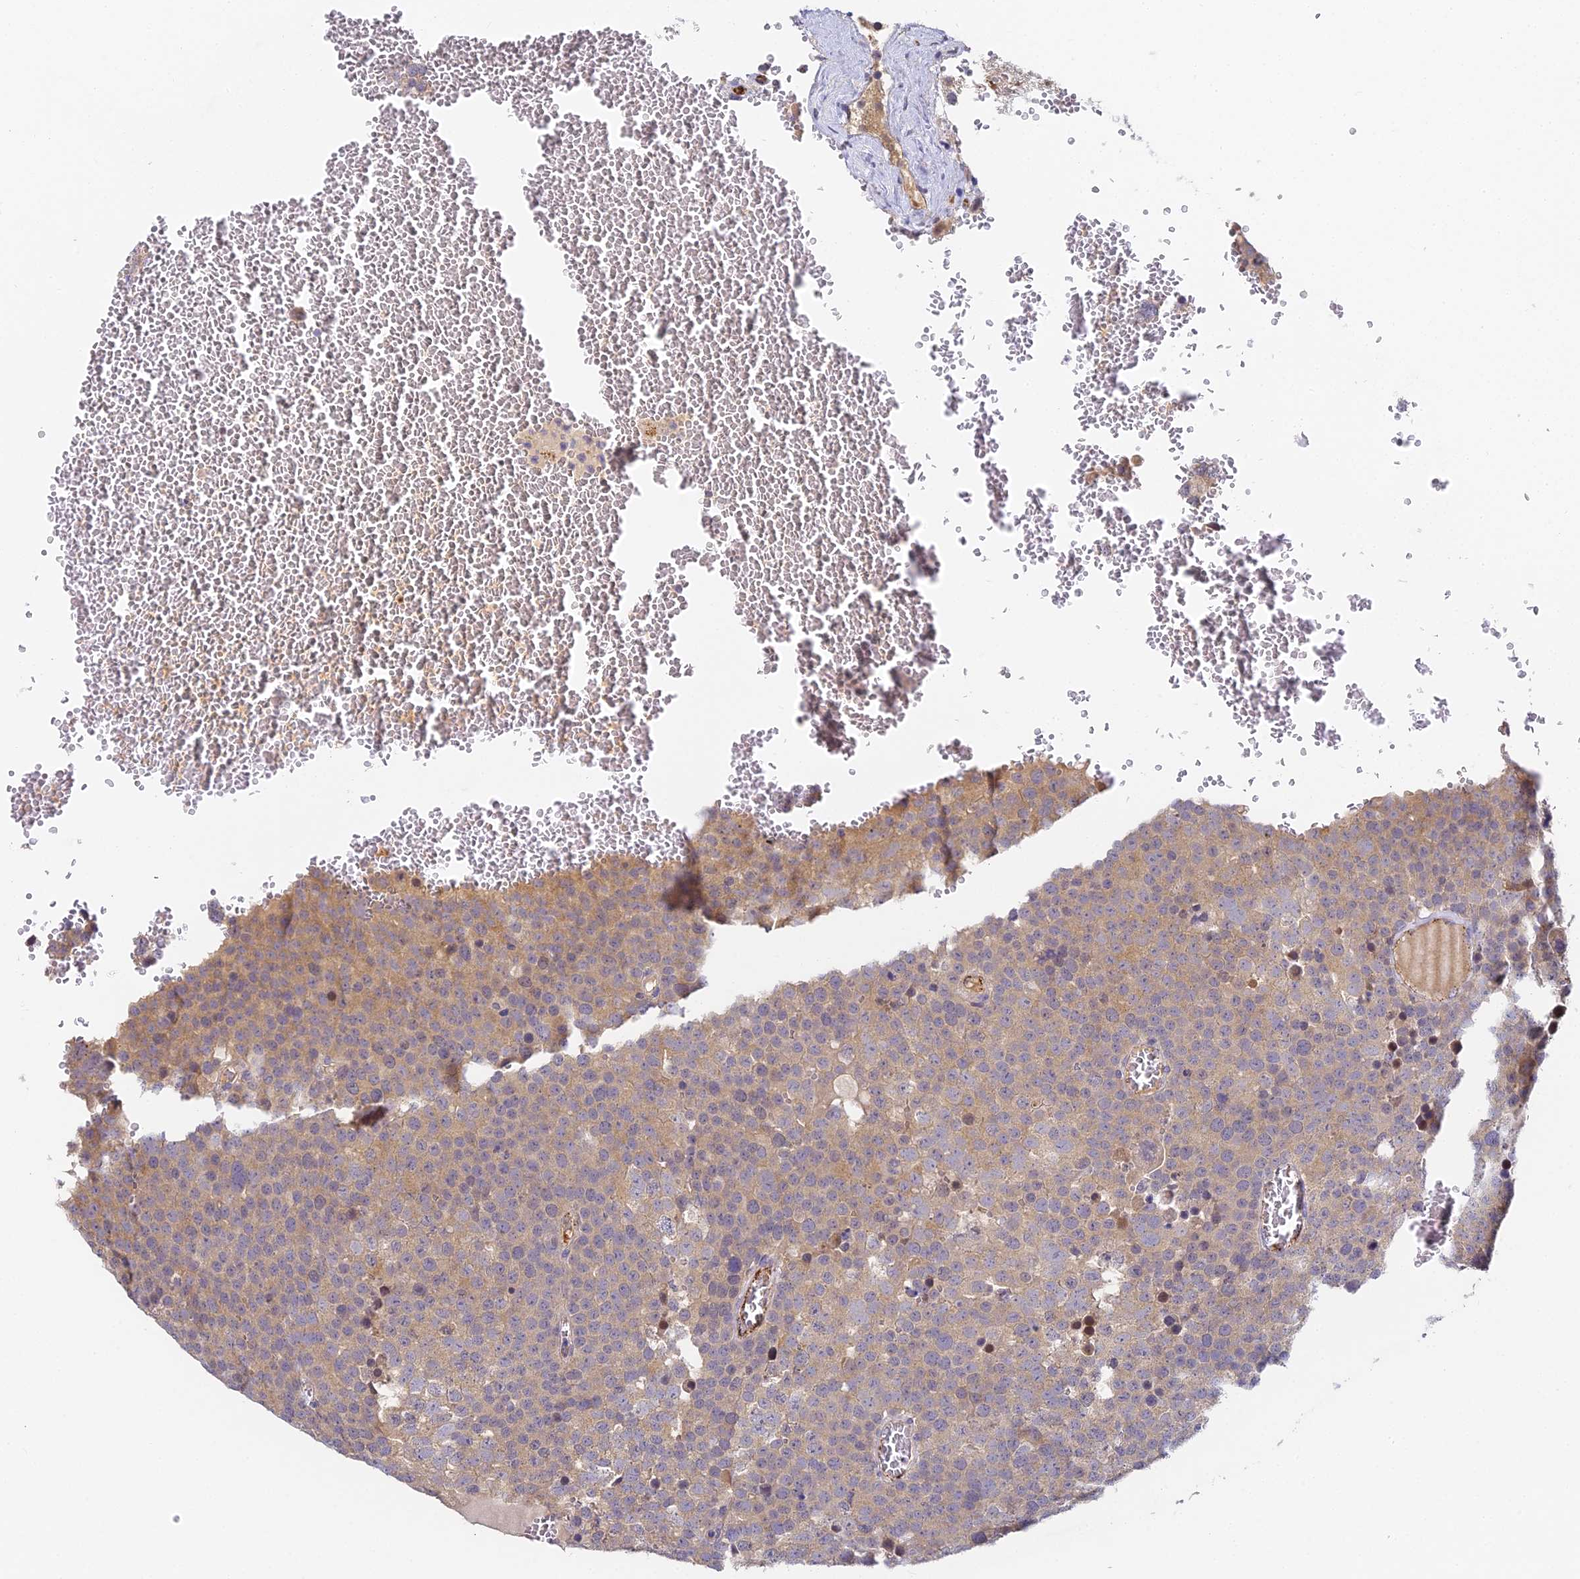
{"staining": {"intensity": "weak", "quantity": "25%-75%", "location": "cytoplasmic/membranous"}, "tissue": "testis cancer", "cell_type": "Tumor cells", "image_type": "cancer", "snomed": [{"axis": "morphology", "description": "Seminoma, NOS"}, {"axis": "topography", "description": "Testis"}], "caption": "Testis cancer stained with immunohistochemistry displays weak cytoplasmic/membranous expression in approximately 25%-75% of tumor cells.", "gene": "DNAAF10", "patient": {"sex": "male", "age": 71}}